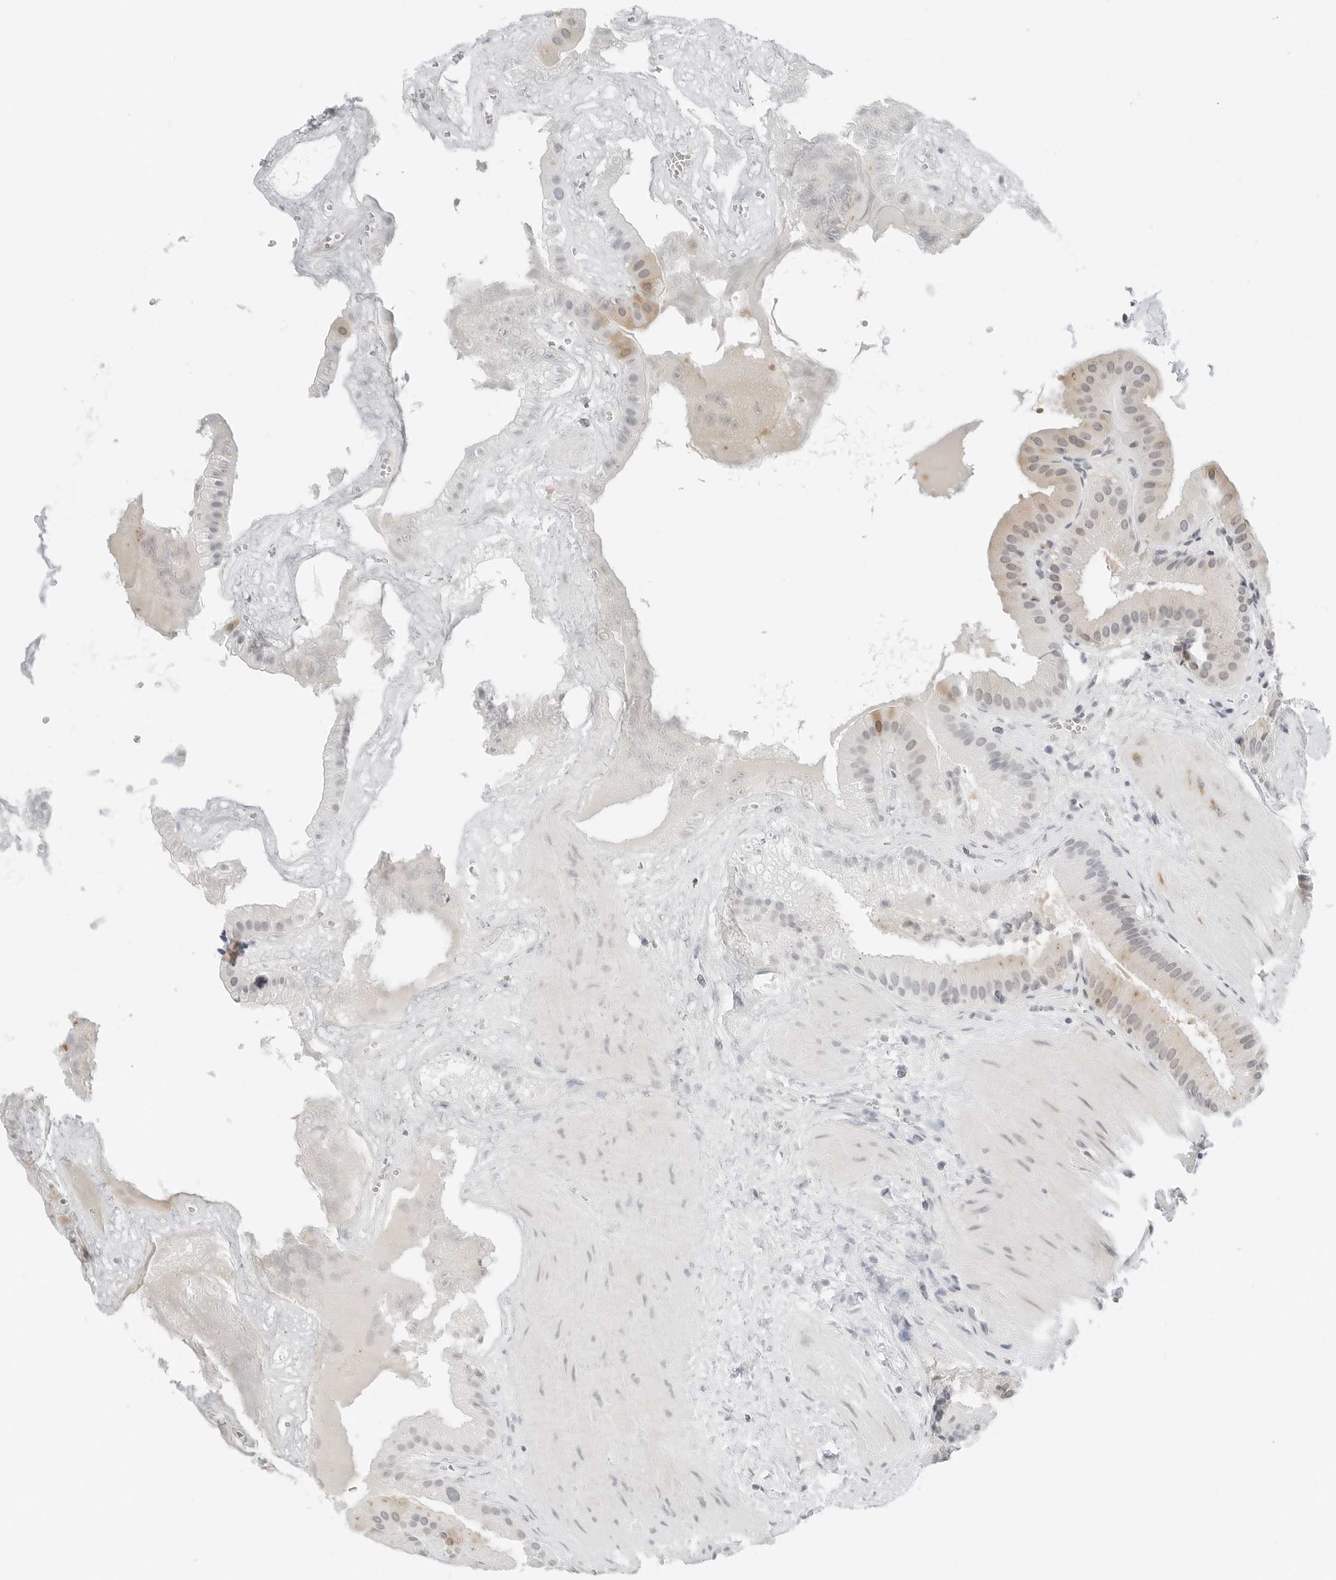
{"staining": {"intensity": "moderate", "quantity": "<25%", "location": "cytoplasmic/membranous"}, "tissue": "gallbladder", "cell_type": "Glandular cells", "image_type": "normal", "snomed": [{"axis": "morphology", "description": "Normal tissue, NOS"}, {"axis": "topography", "description": "Gallbladder"}], "caption": "High-power microscopy captured an immunohistochemistry histopathology image of unremarkable gallbladder, revealing moderate cytoplasmic/membranous positivity in approximately <25% of glandular cells.", "gene": "P4HA2", "patient": {"sex": "male", "age": 55}}